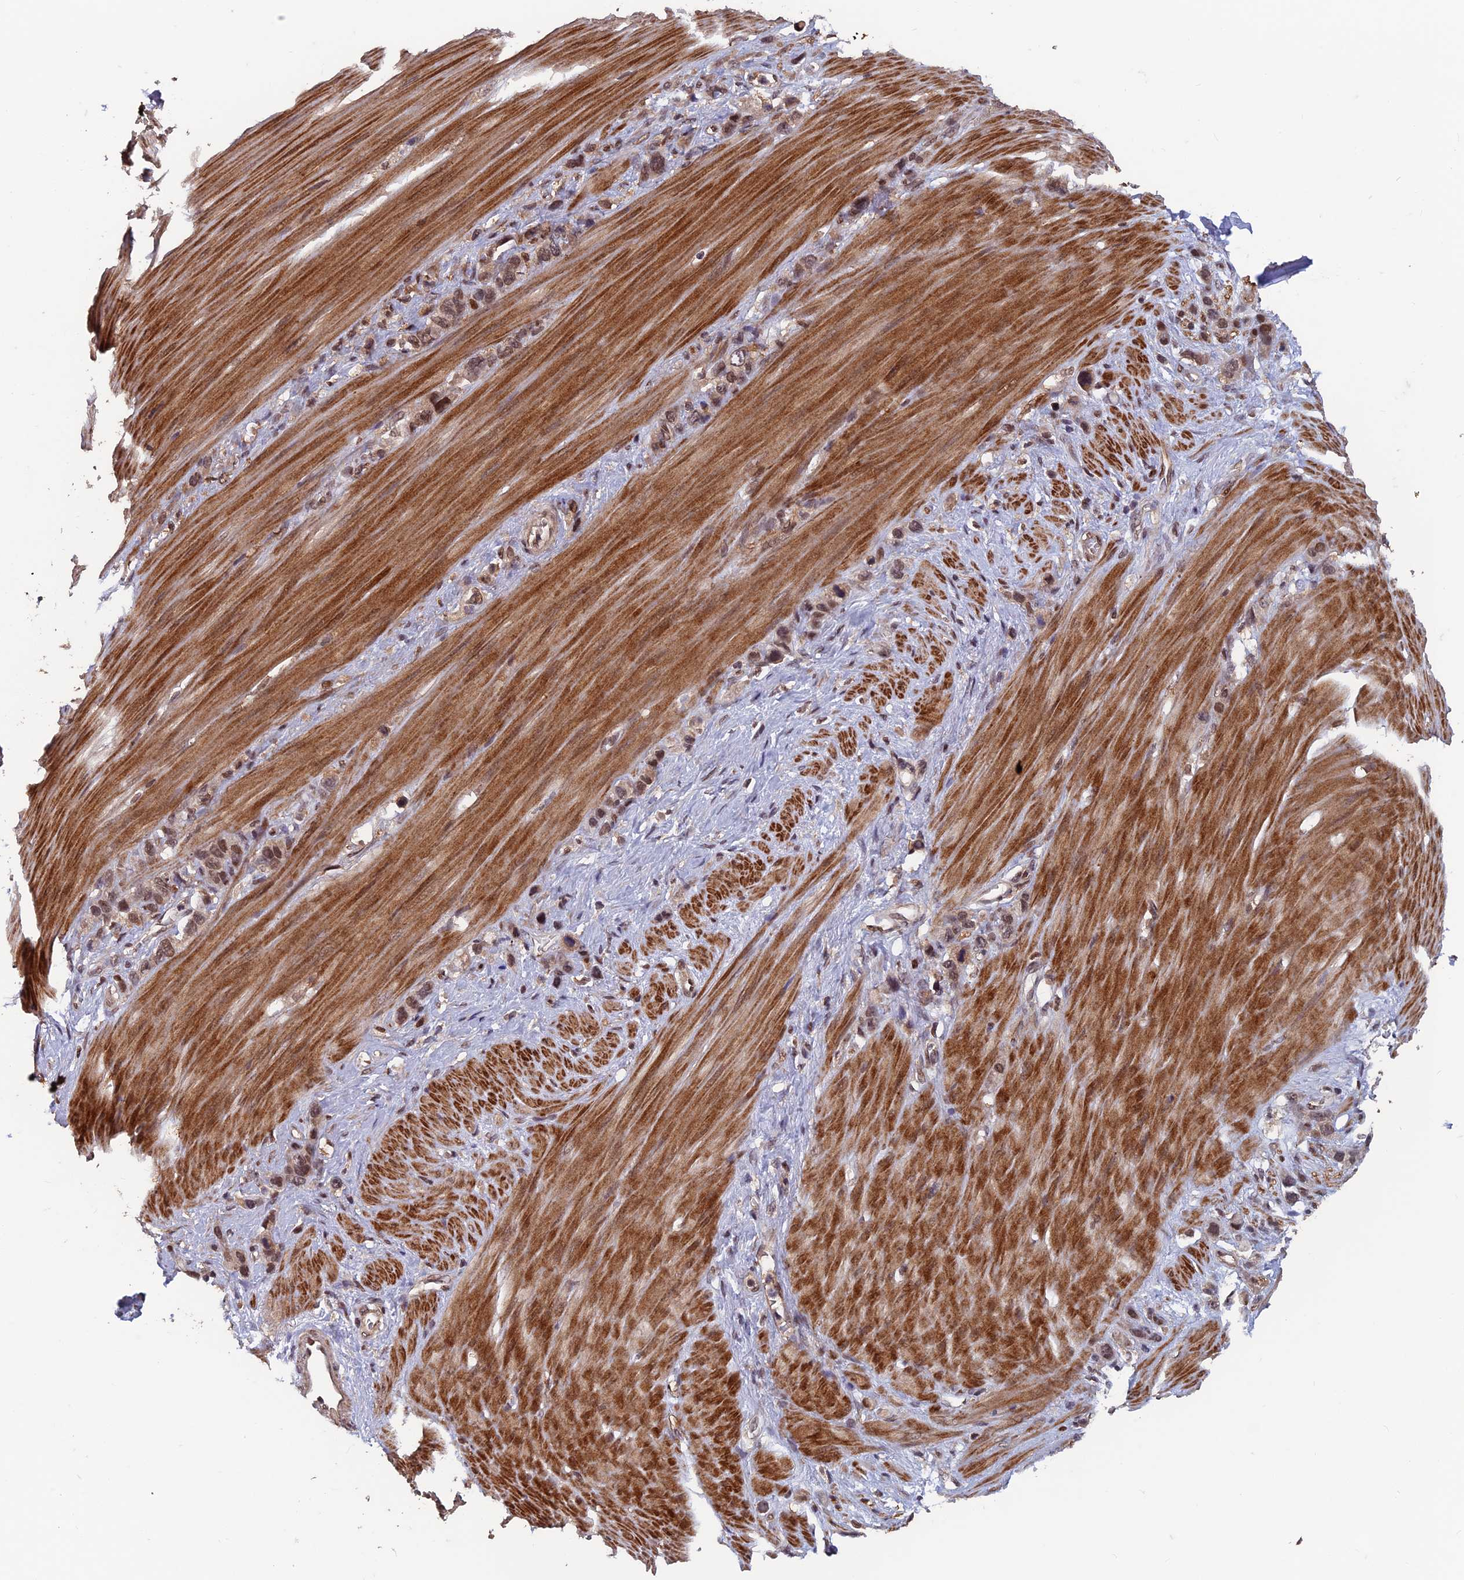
{"staining": {"intensity": "moderate", "quantity": ">75%", "location": "nuclear"}, "tissue": "stomach cancer", "cell_type": "Tumor cells", "image_type": "cancer", "snomed": [{"axis": "morphology", "description": "Adenocarcinoma, NOS"}, {"axis": "morphology", "description": "Adenocarcinoma, High grade"}, {"axis": "topography", "description": "Stomach, upper"}, {"axis": "topography", "description": "Stomach, lower"}], "caption": "Adenocarcinoma (stomach) stained with a brown dye reveals moderate nuclear positive expression in about >75% of tumor cells.", "gene": "FAM53C", "patient": {"sex": "female", "age": 65}}